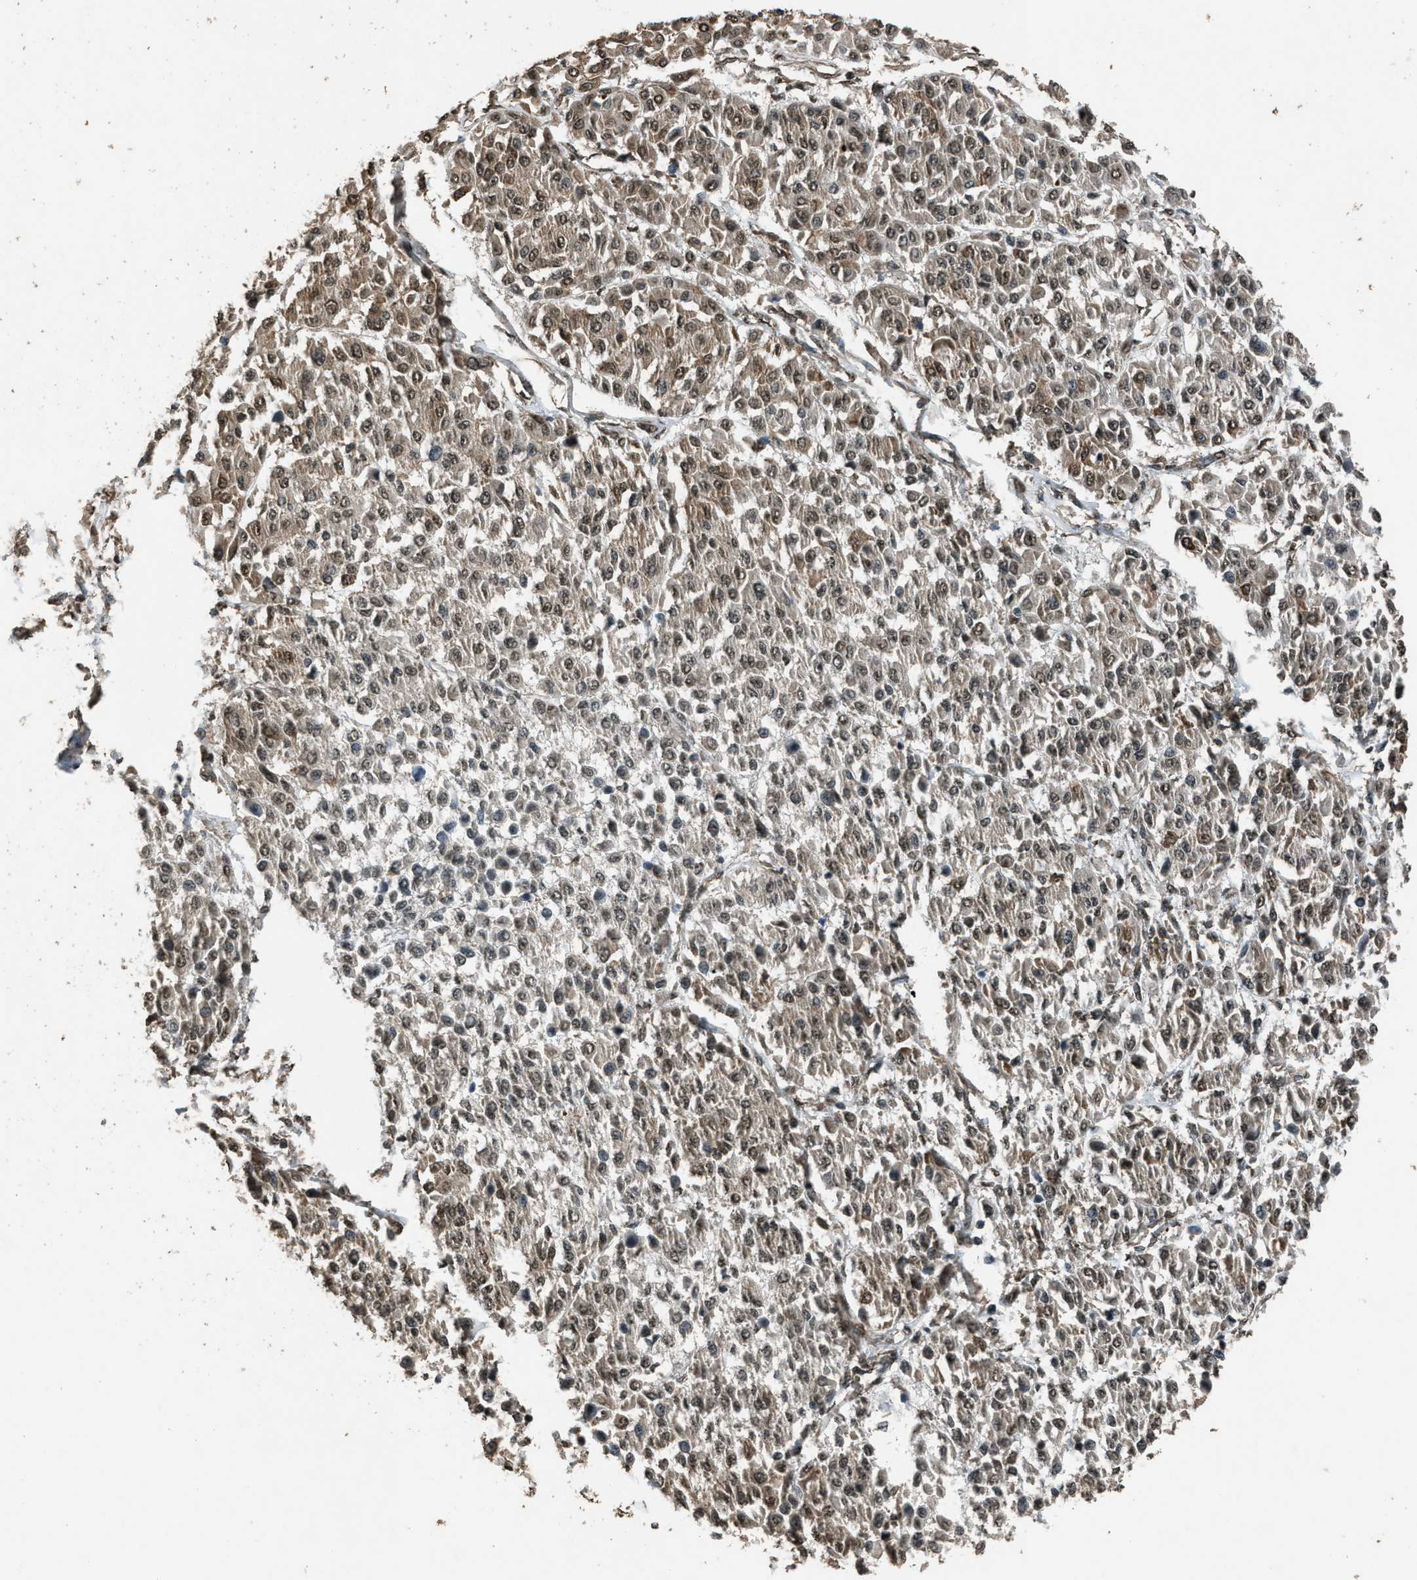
{"staining": {"intensity": "weak", "quantity": ">75%", "location": "cytoplasmic/membranous,nuclear"}, "tissue": "melanoma", "cell_type": "Tumor cells", "image_type": "cancer", "snomed": [{"axis": "morphology", "description": "Malignant melanoma, Metastatic site"}, {"axis": "topography", "description": "Soft tissue"}], "caption": "A micrograph showing weak cytoplasmic/membranous and nuclear staining in approximately >75% of tumor cells in melanoma, as visualized by brown immunohistochemical staining.", "gene": "SERTAD2", "patient": {"sex": "male", "age": 41}}